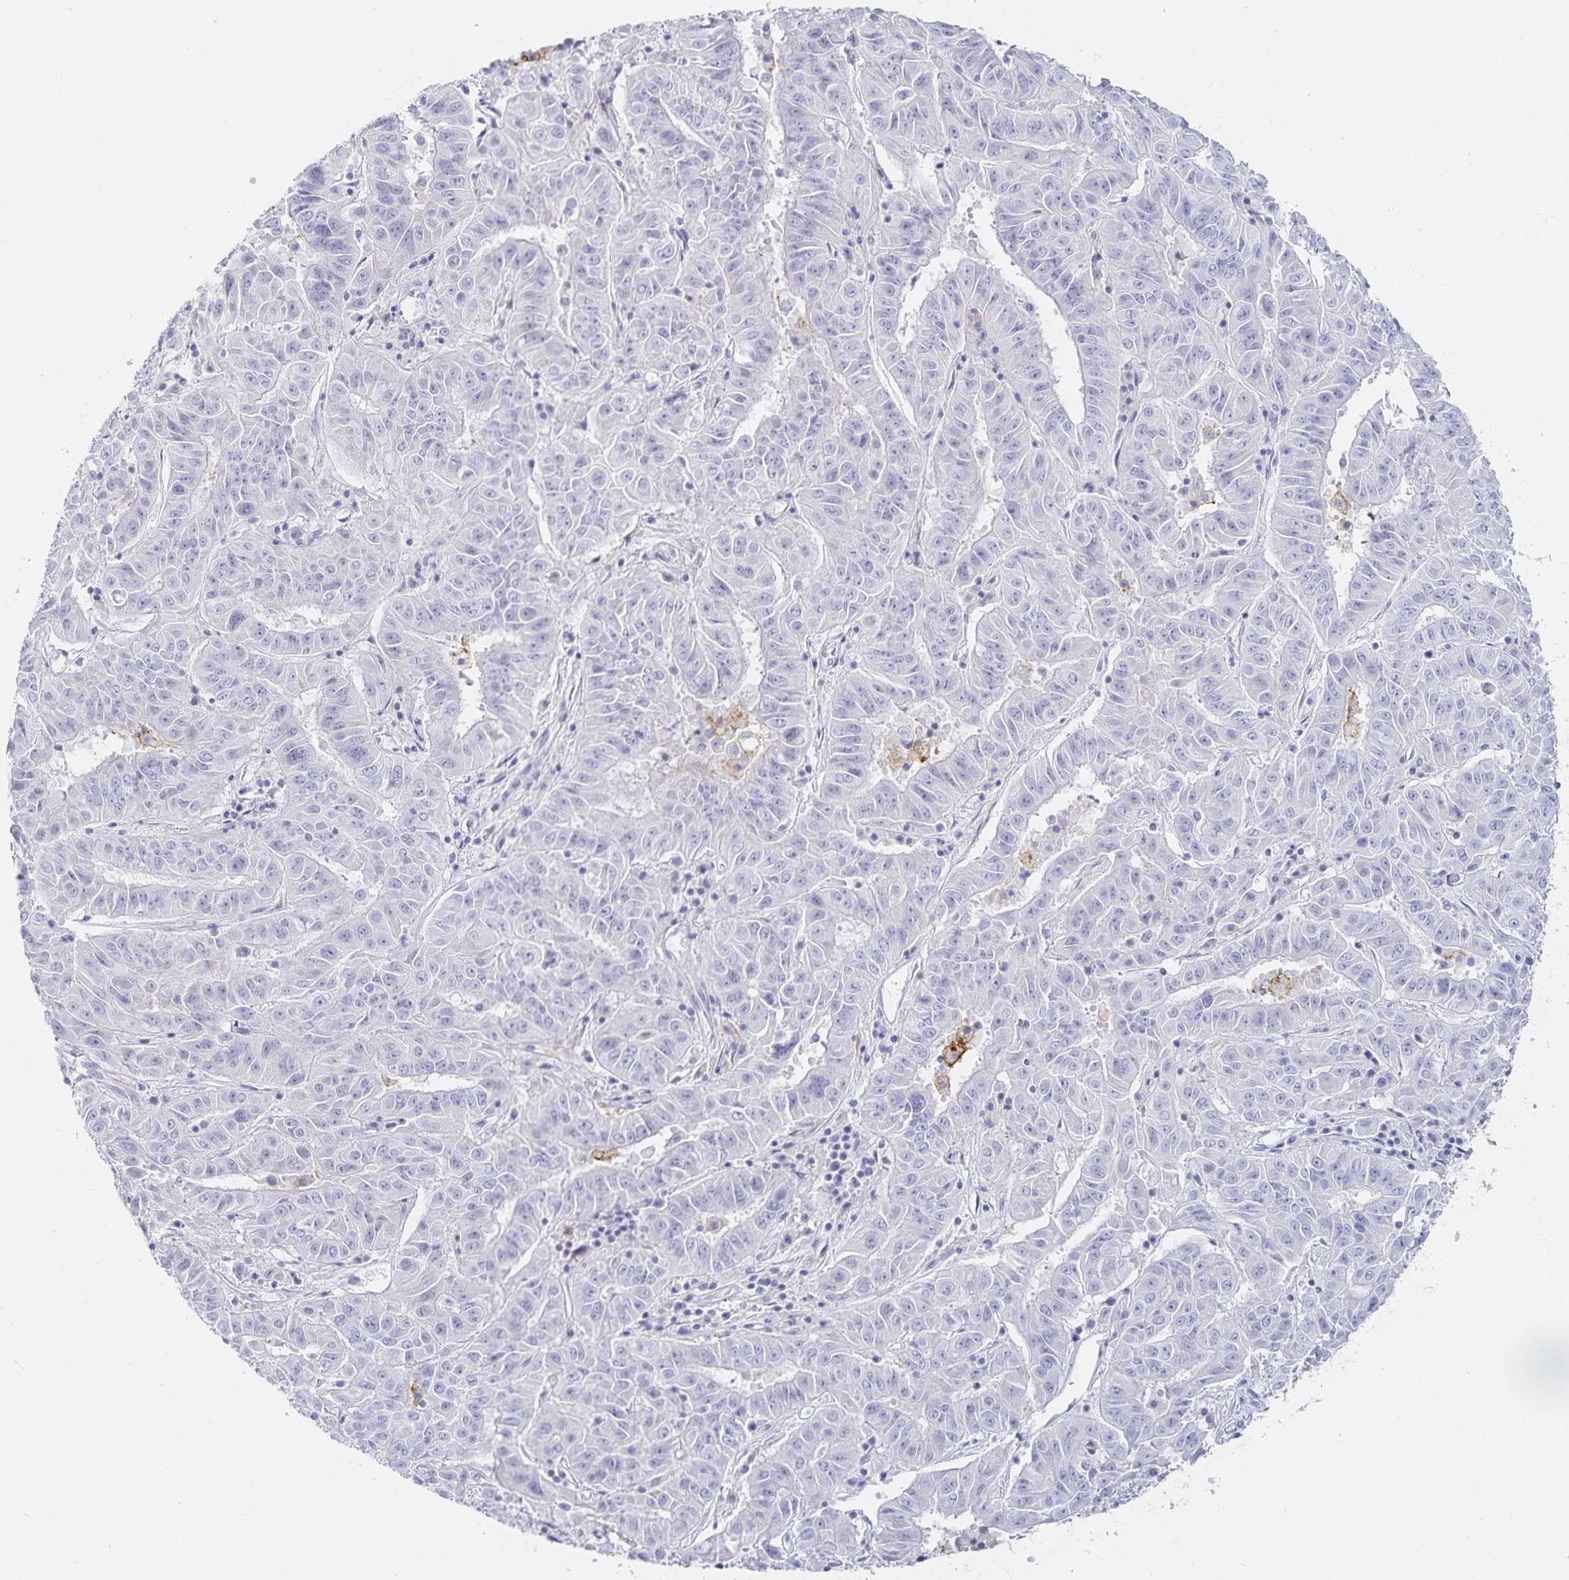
{"staining": {"intensity": "negative", "quantity": "none", "location": "none"}, "tissue": "pancreatic cancer", "cell_type": "Tumor cells", "image_type": "cancer", "snomed": [{"axis": "morphology", "description": "Adenocarcinoma, NOS"}, {"axis": "topography", "description": "Pancreas"}], "caption": "Immunohistochemical staining of pancreatic adenocarcinoma displays no significant staining in tumor cells.", "gene": "SFTPA1", "patient": {"sex": "male", "age": 63}}